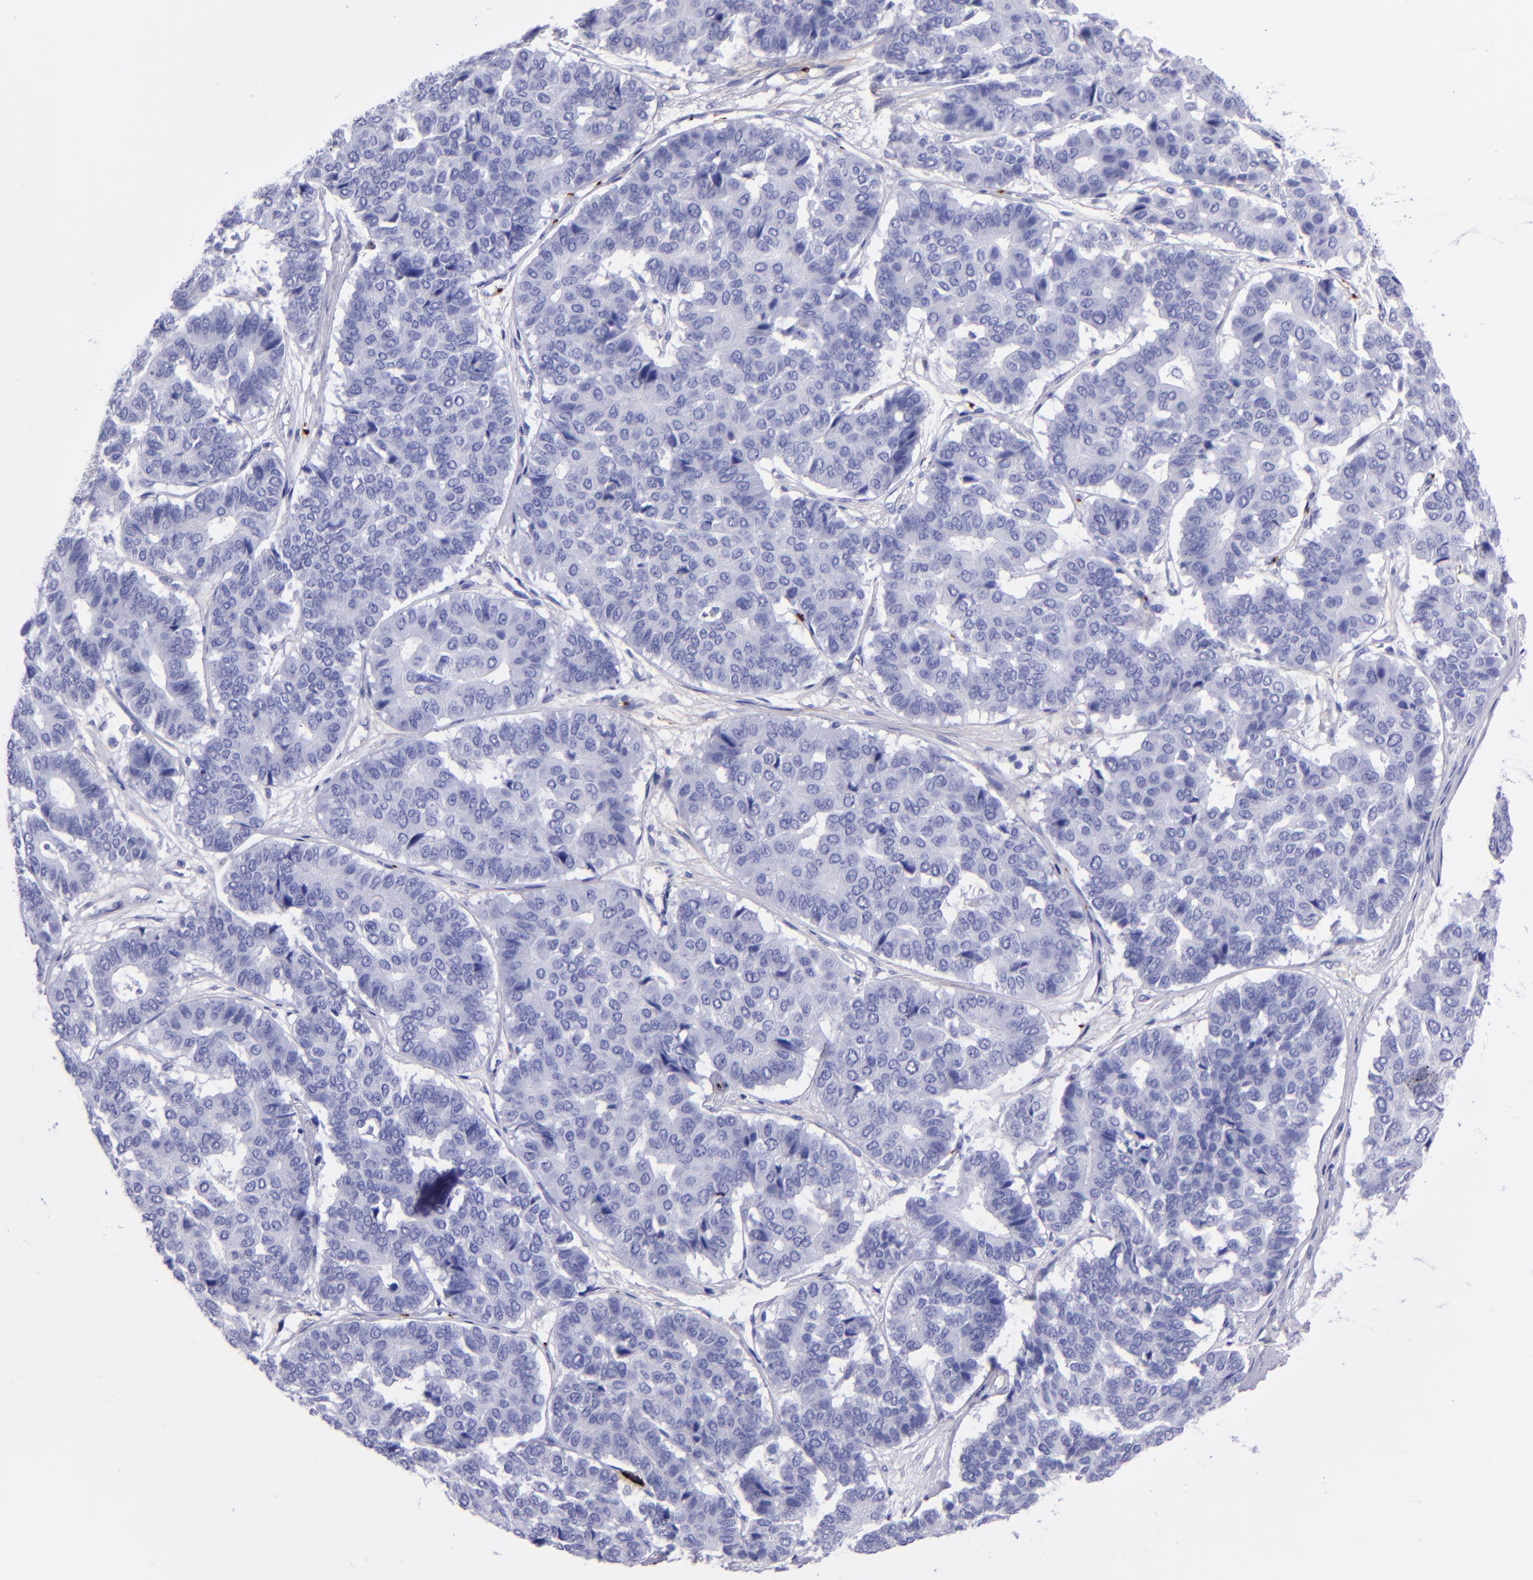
{"staining": {"intensity": "negative", "quantity": "none", "location": "none"}, "tissue": "pancreatic cancer", "cell_type": "Tumor cells", "image_type": "cancer", "snomed": [{"axis": "morphology", "description": "Adenocarcinoma, NOS"}, {"axis": "topography", "description": "Pancreas"}], "caption": "There is no significant expression in tumor cells of pancreatic cancer.", "gene": "EFCAB13", "patient": {"sex": "male", "age": 50}}